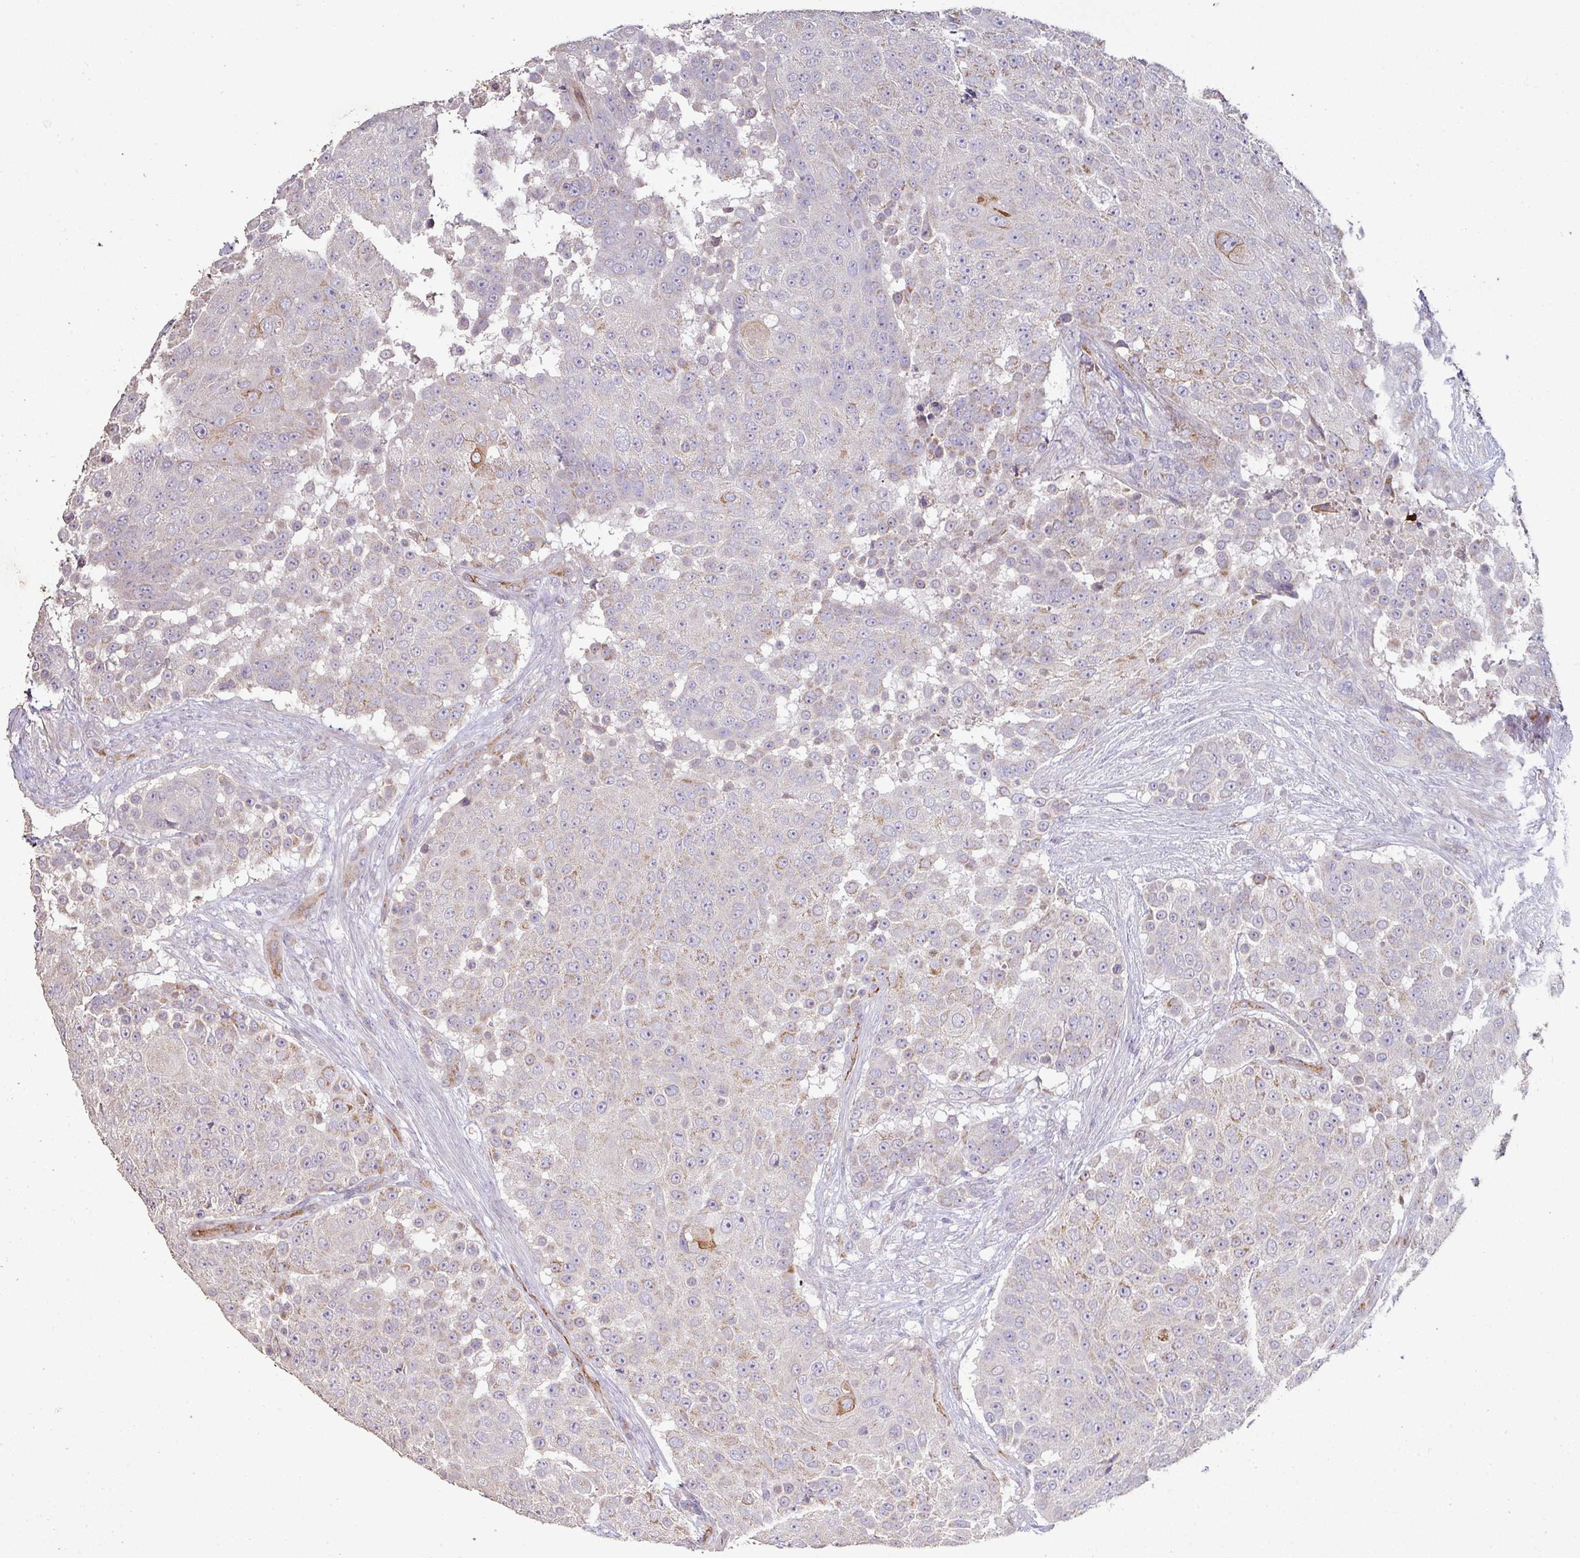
{"staining": {"intensity": "moderate", "quantity": "<25%", "location": "cytoplasmic/membranous"}, "tissue": "urothelial cancer", "cell_type": "Tumor cells", "image_type": "cancer", "snomed": [{"axis": "morphology", "description": "Urothelial carcinoma, High grade"}, {"axis": "topography", "description": "Urinary bladder"}], "caption": "High-power microscopy captured an IHC image of urothelial cancer, revealing moderate cytoplasmic/membranous expression in approximately <25% of tumor cells. (DAB IHC, brown staining for protein, blue staining for nuclei).", "gene": "RPL23A", "patient": {"sex": "female", "age": 63}}